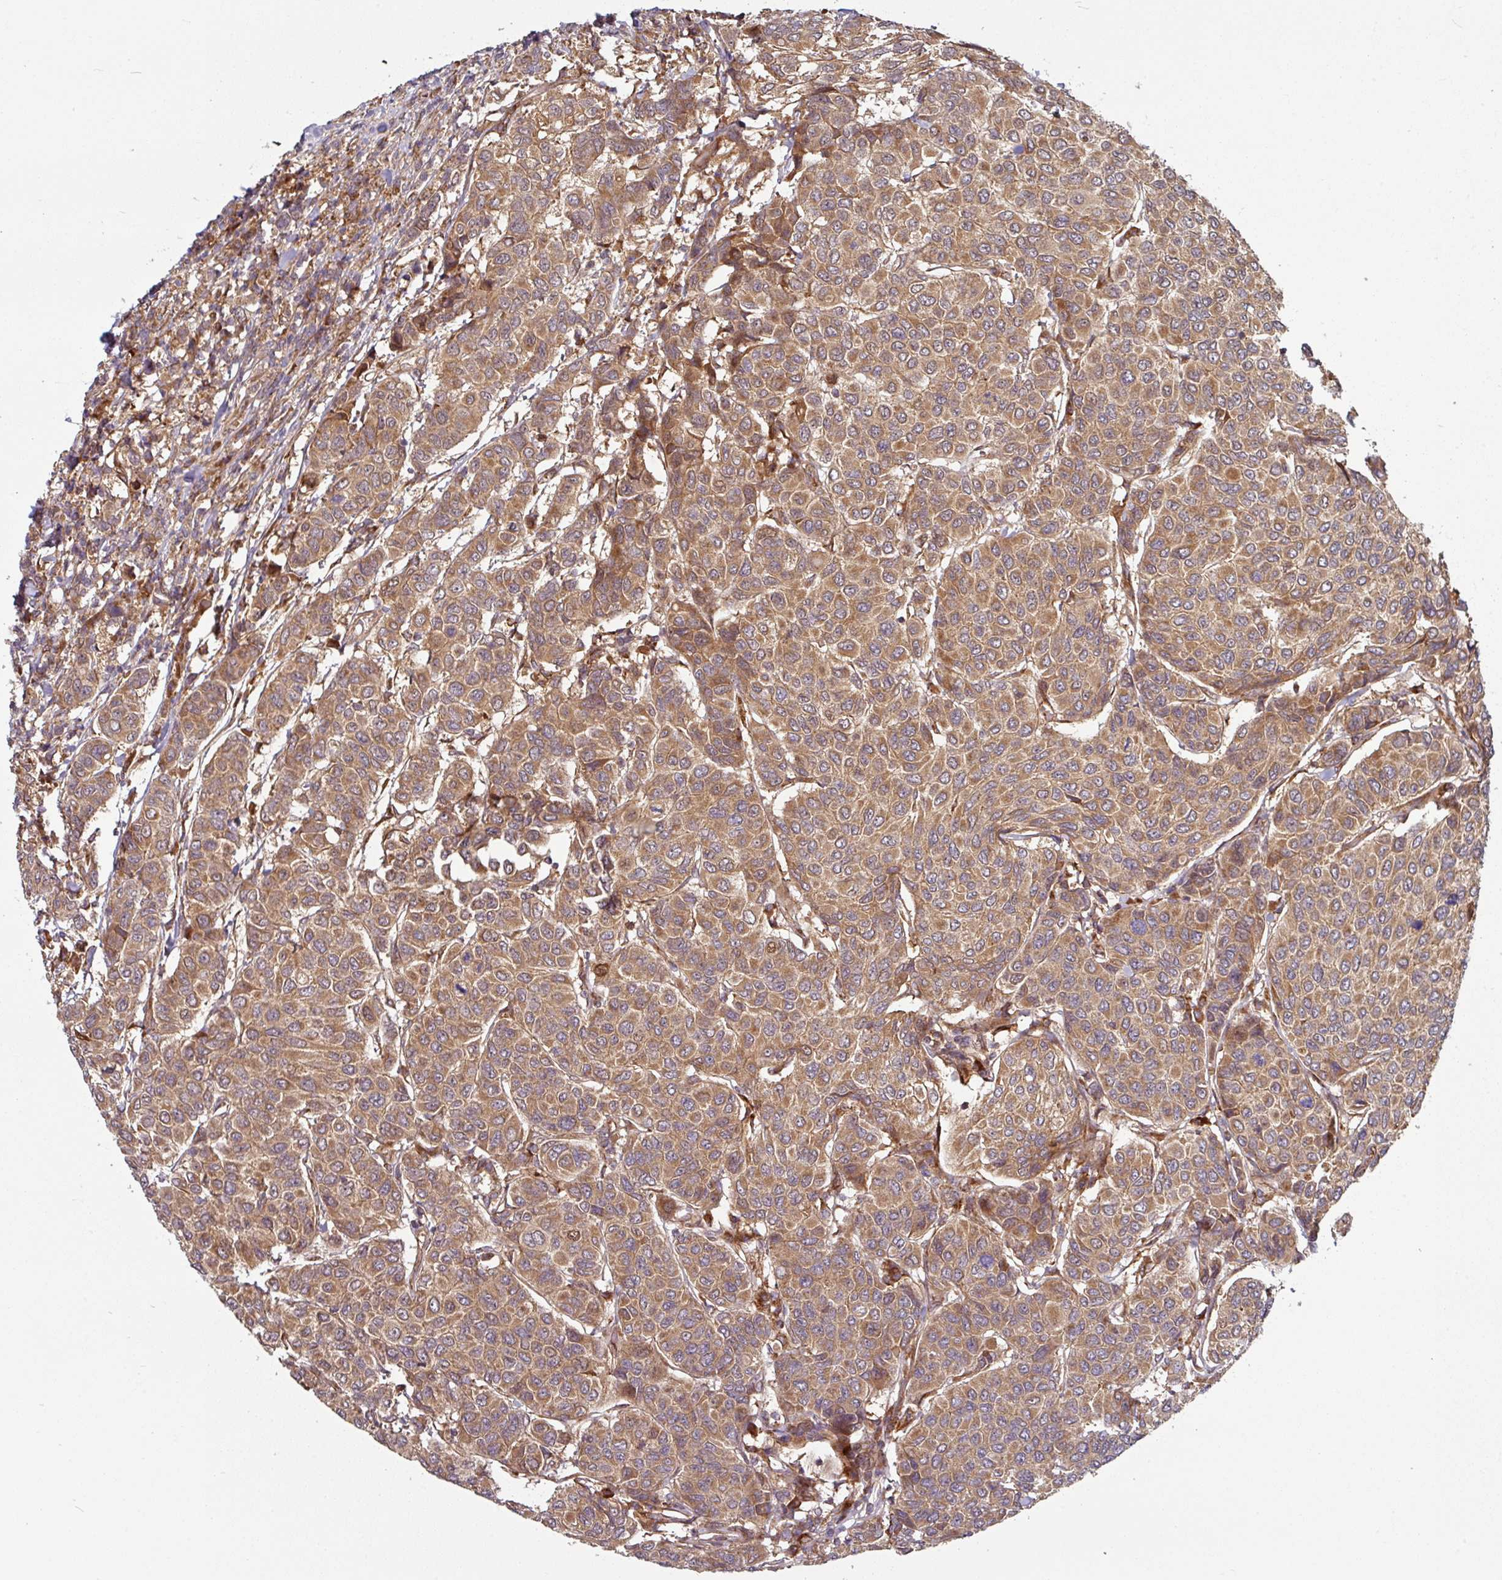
{"staining": {"intensity": "moderate", "quantity": ">75%", "location": "cytoplasmic/membranous"}, "tissue": "breast cancer", "cell_type": "Tumor cells", "image_type": "cancer", "snomed": [{"axis": "morphology", "description": "Duct carcinoma"}, {"axis": "topography", "description": "Breast"}], "caption": "Human infiltrating ductal carcinoma (breast) stained with a protein marker shows moderate staining in tumor cells.", "gene": "RAB5A", "patient": {"sex": "female", "age": 55}}